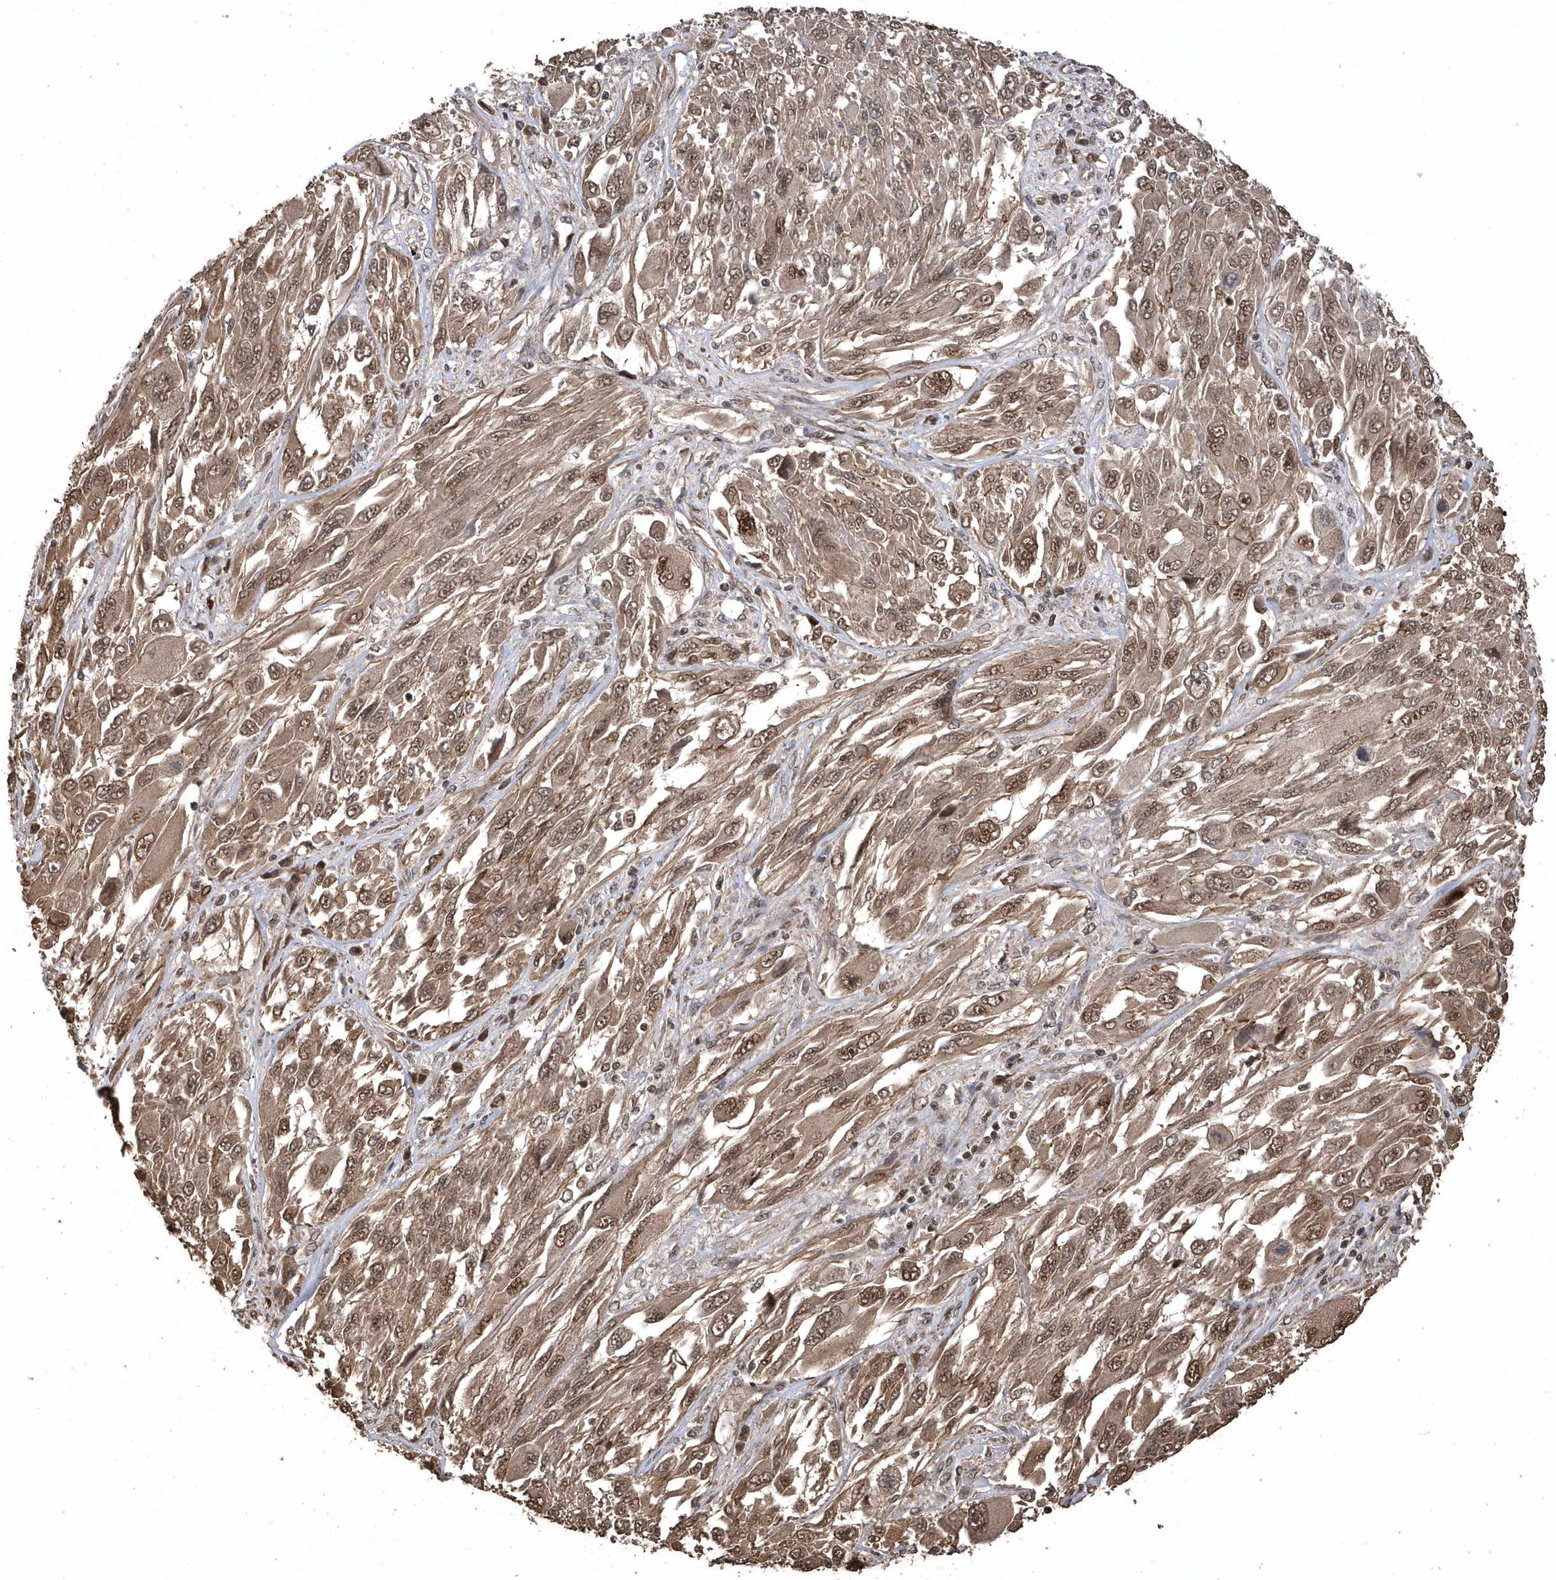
{"staining": {"intensity": "moderate", "quantity": ">75%", "location": "cytoplasmic/membranous,nuclear"}, "tissue": "melanoma", "cell_type": "Tumor cells", "image_type": "cancer", "snomed": [{"axis": "morphology", "description": "Malignant melanoma, NOS"}, {"axis": "topography", "description": "Skin"}], "caption": "Immunohistochemical staining of melanoma exhibits moderate cytoplasmic/membranous and nuclear protein positivity in approximately >75% of tumor cells.", "gene": "INTS12", "patient": {"sex": "female", "age": 91}}